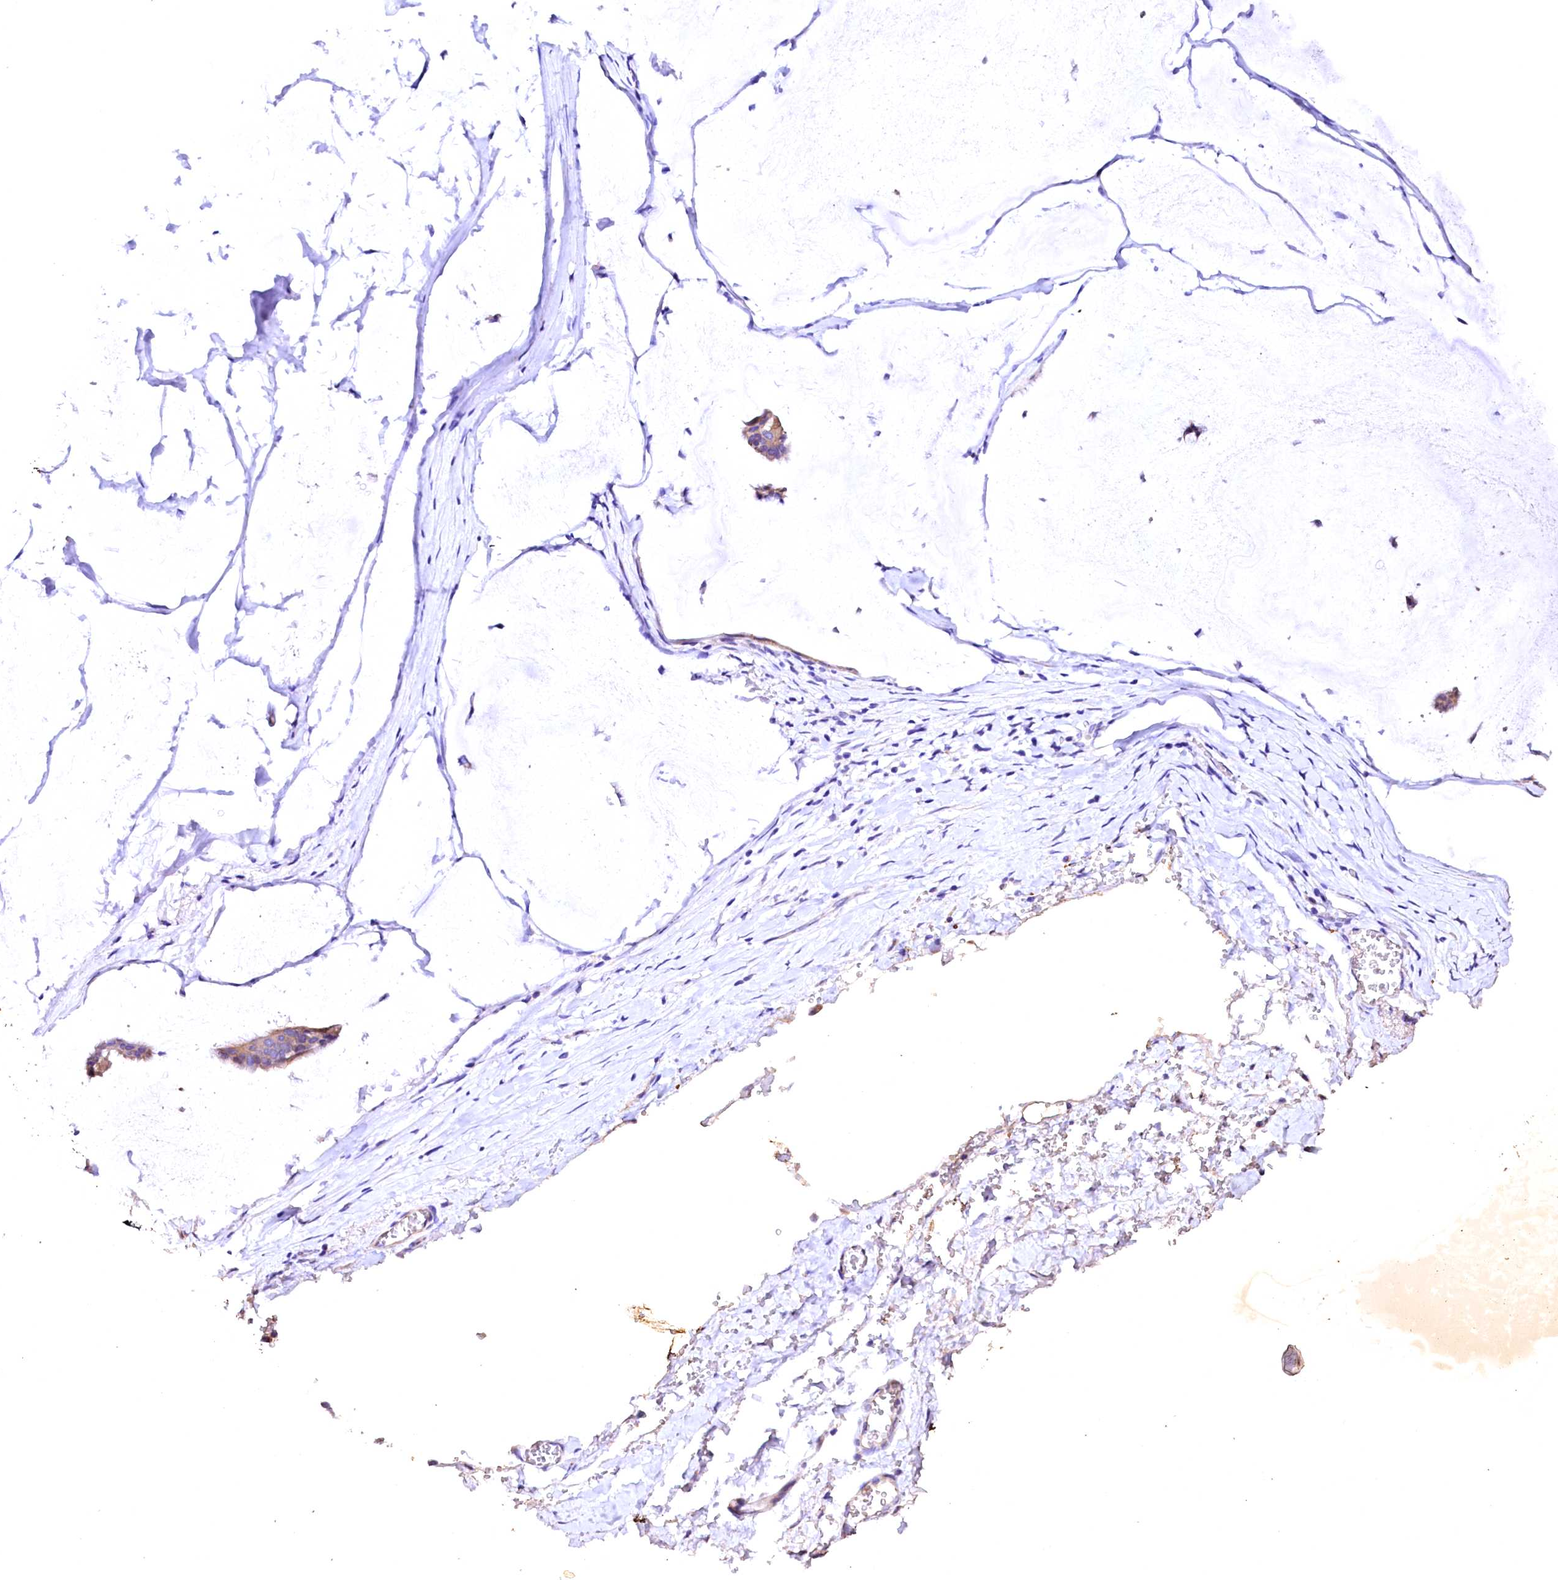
{"staining": {"intensity": "moderate", "quantity": "<25%", "location": "cytoplasmic/membranous"}, "tissue": "ovarian cancer", "cell_type": "Tumor cells", "image_type": "cancer", "snomed": [{"axis": "morphology", "description": "Cystadenocarcinoma, mucinous, NOS"}, {"axis": "topography", "description": "Ovary"}], "caption": "The immunohistochemical stain shows moderate cytoplasmic/membranous staining in tumor cells of ovarian cancer (mucinous cystadenocarcinoma) tissue.", "gene": "VPS36", "patient": {"sex": "female", "age": 73}}